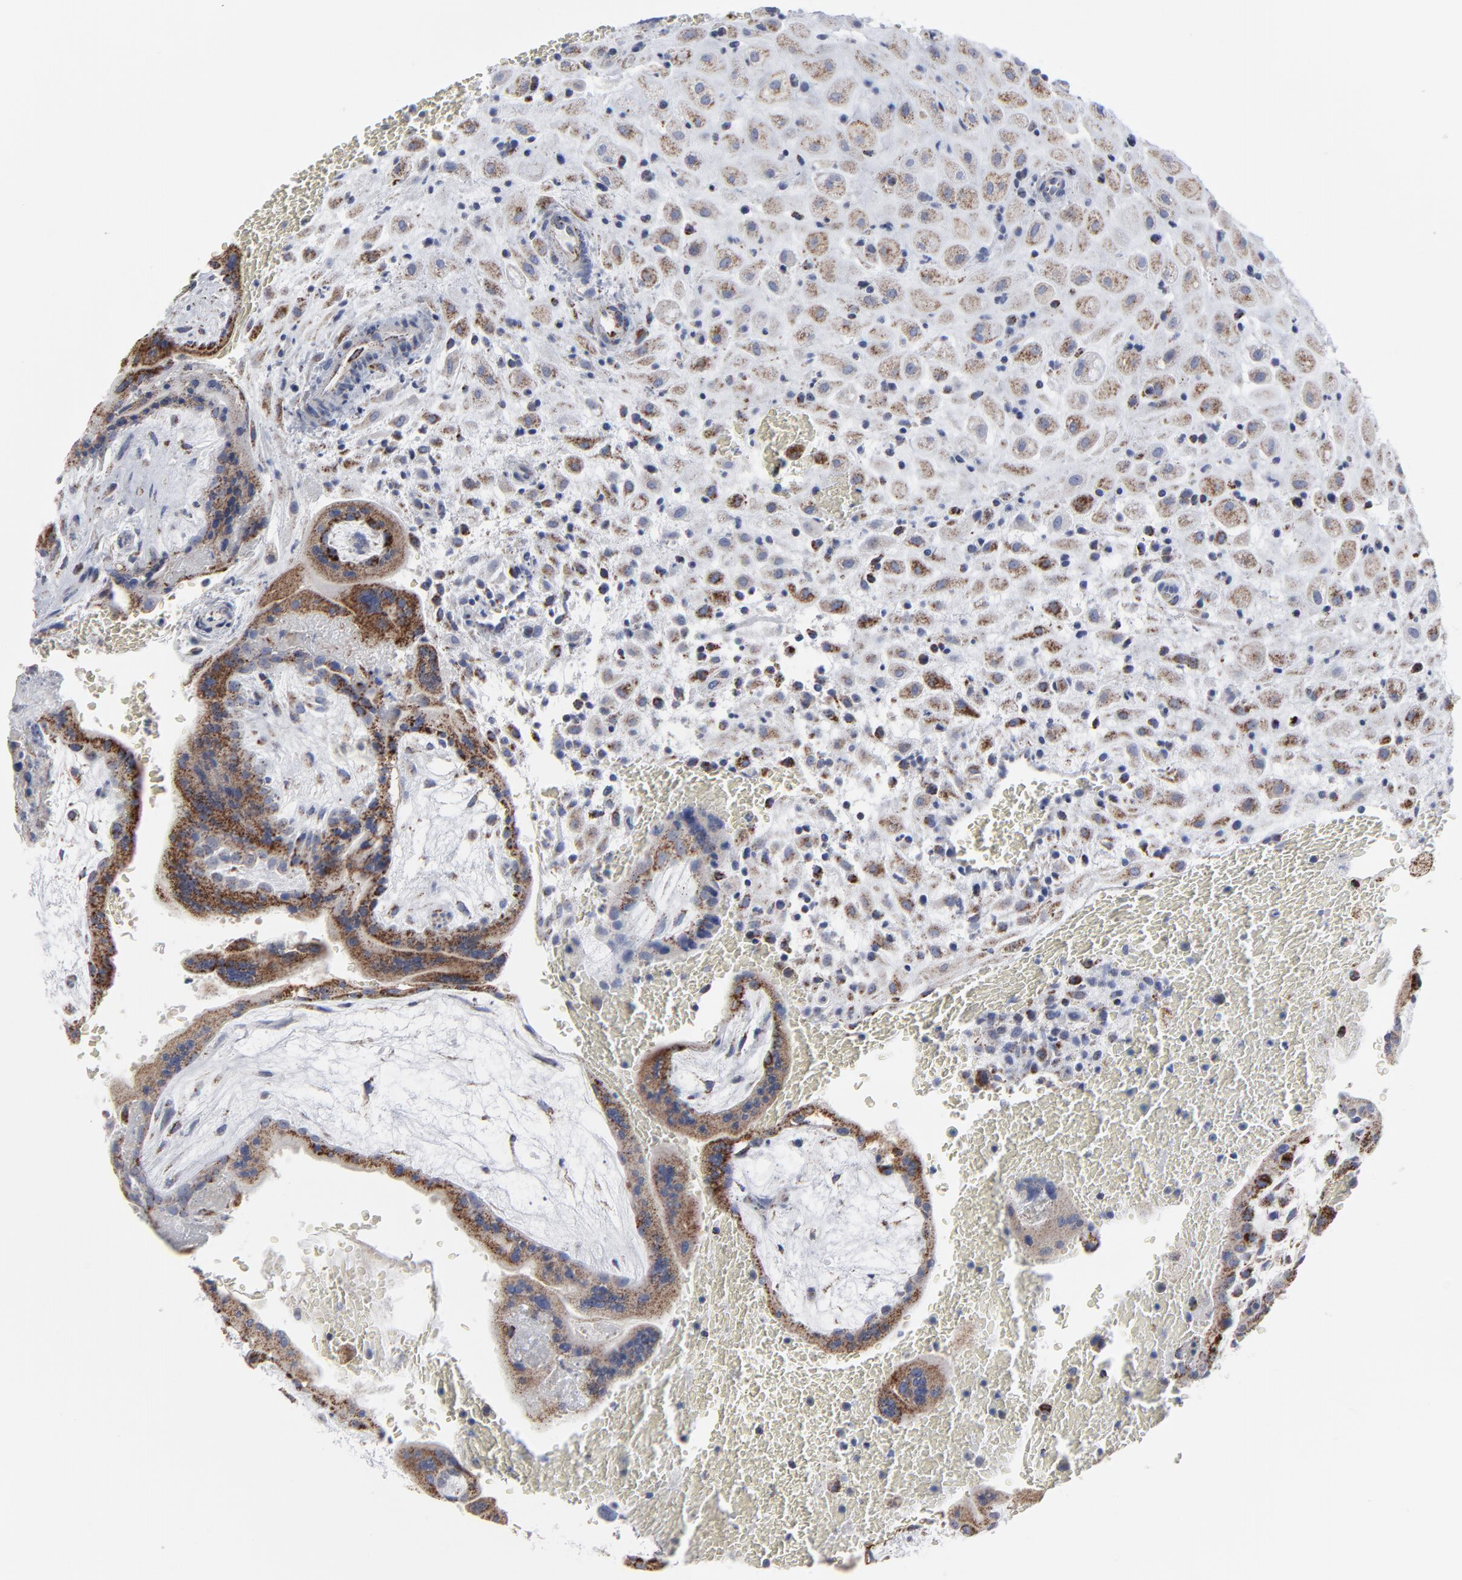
{"staining": {"intensity": "weak", "quantity": ">75%", "location": "cytoplasmic/membranous"}, "tissue": "placenta", "cell_type": "Decidual cells", "image_type": "normal", "snomed": [{"axis": "morphology", "description": "Normal tissue, NOS"}, {"axis": "topography", "description": "Placenta"}], "caption": "The immunohistochemical stain shows weak cytoplasmic/membranous staining in decidual cells of normal placenta. The staining was performed using DAB to visualize the protein expression in brown, while the nuclei were stained in blue with hematoxylin (Magnification: 20x).", "gene": "TXNRD2", "patient": {"sex": "female", "age": 35}}